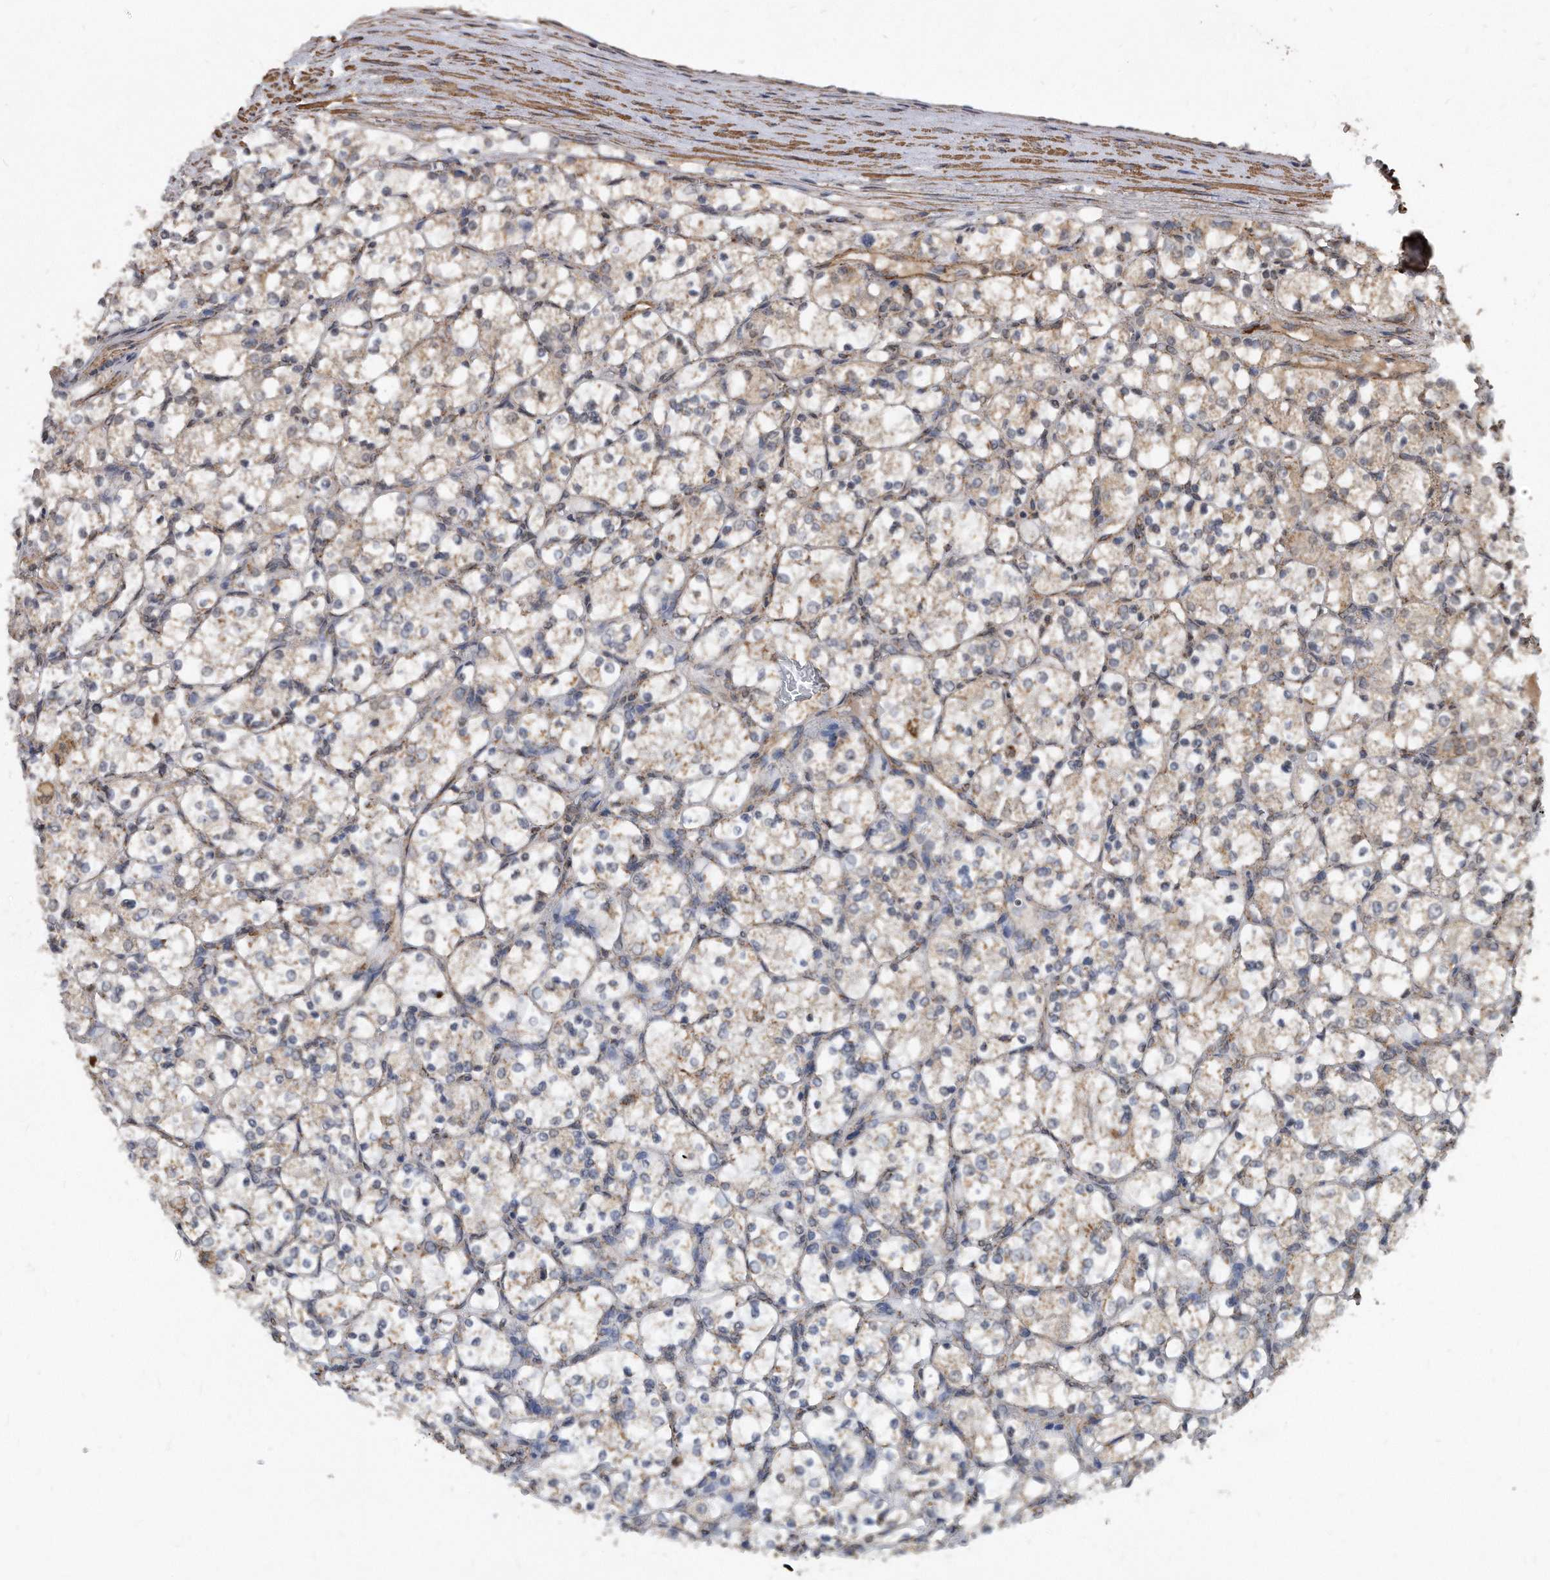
{"staining": {"intensity": "moderate", "quantity": "25%-75%", "location": "cytoplasmic/membranous"}, "tissue": "renal cancer", "cell_type": "Tumor cells", "image_type": "cancer", "snomed": [{"axis": "morphology", "description": "Adenocarcinoma, NOS"}, {"axis": "topography", "description": "Kidney"}], "caption": "Human renal cancer (adenocarcinoma) stained with a protein marker shows moderate staining in tumor cells.", "gene": "DUSP22", "patient": {"sex": "female", "age": 69}}